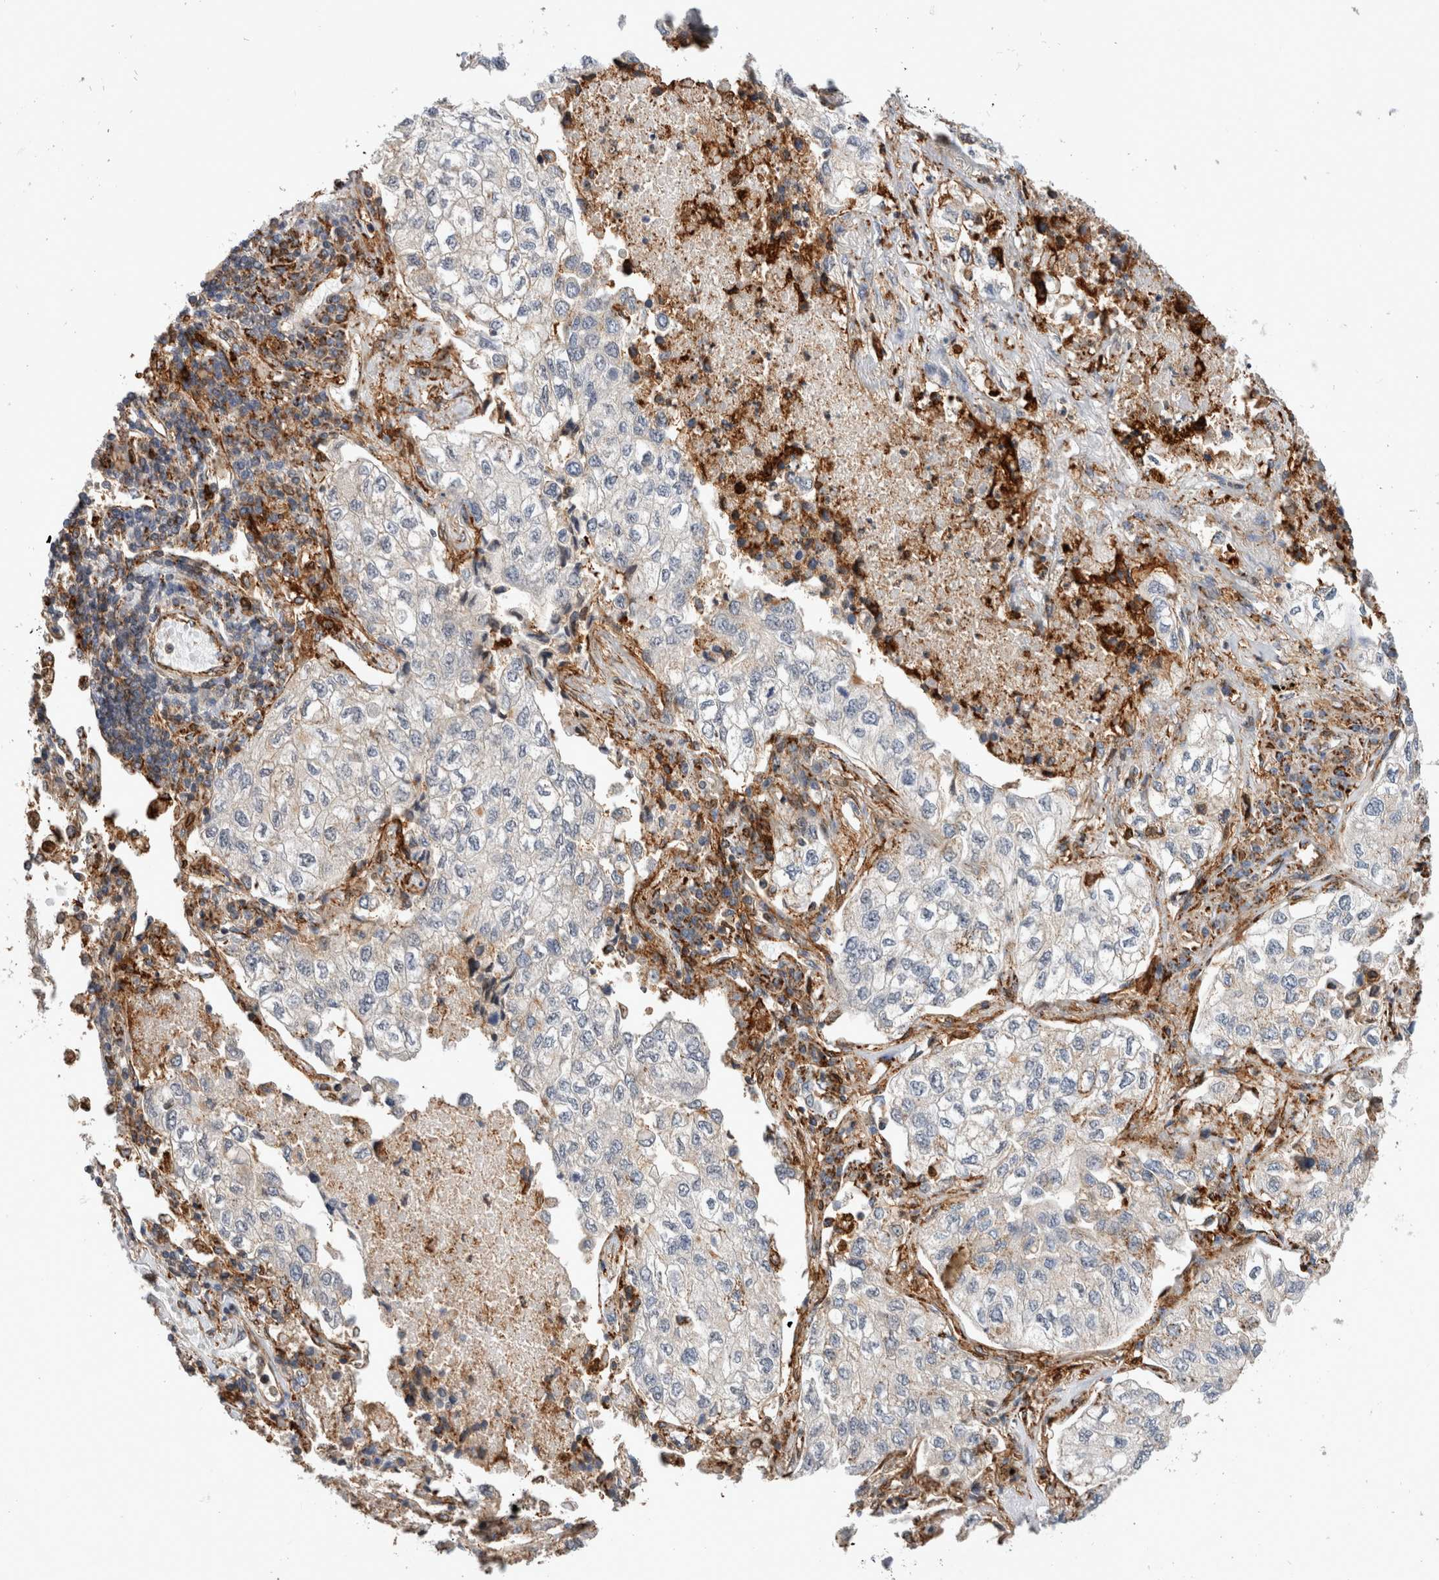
{"staining": {"intensity": "weak", "quantity": "<25%", "location": "cytoplasmic/membranous"}, "tissue": "lung cancer", "cell_type": "Tumor cells", "image_type": "cancer", "snomed": [{"axis": "morphology", "description": "Adenocarcinoma, NOS"}, {"axis": "topography", "description": "Lung"}], "caption": "Immunohistochemical staining of human adenocarcinoma (lung) reveals no significant staining in tumor cells.", "gene": "CCDC88B", "patient": {"sex": "male", "age": 63}}